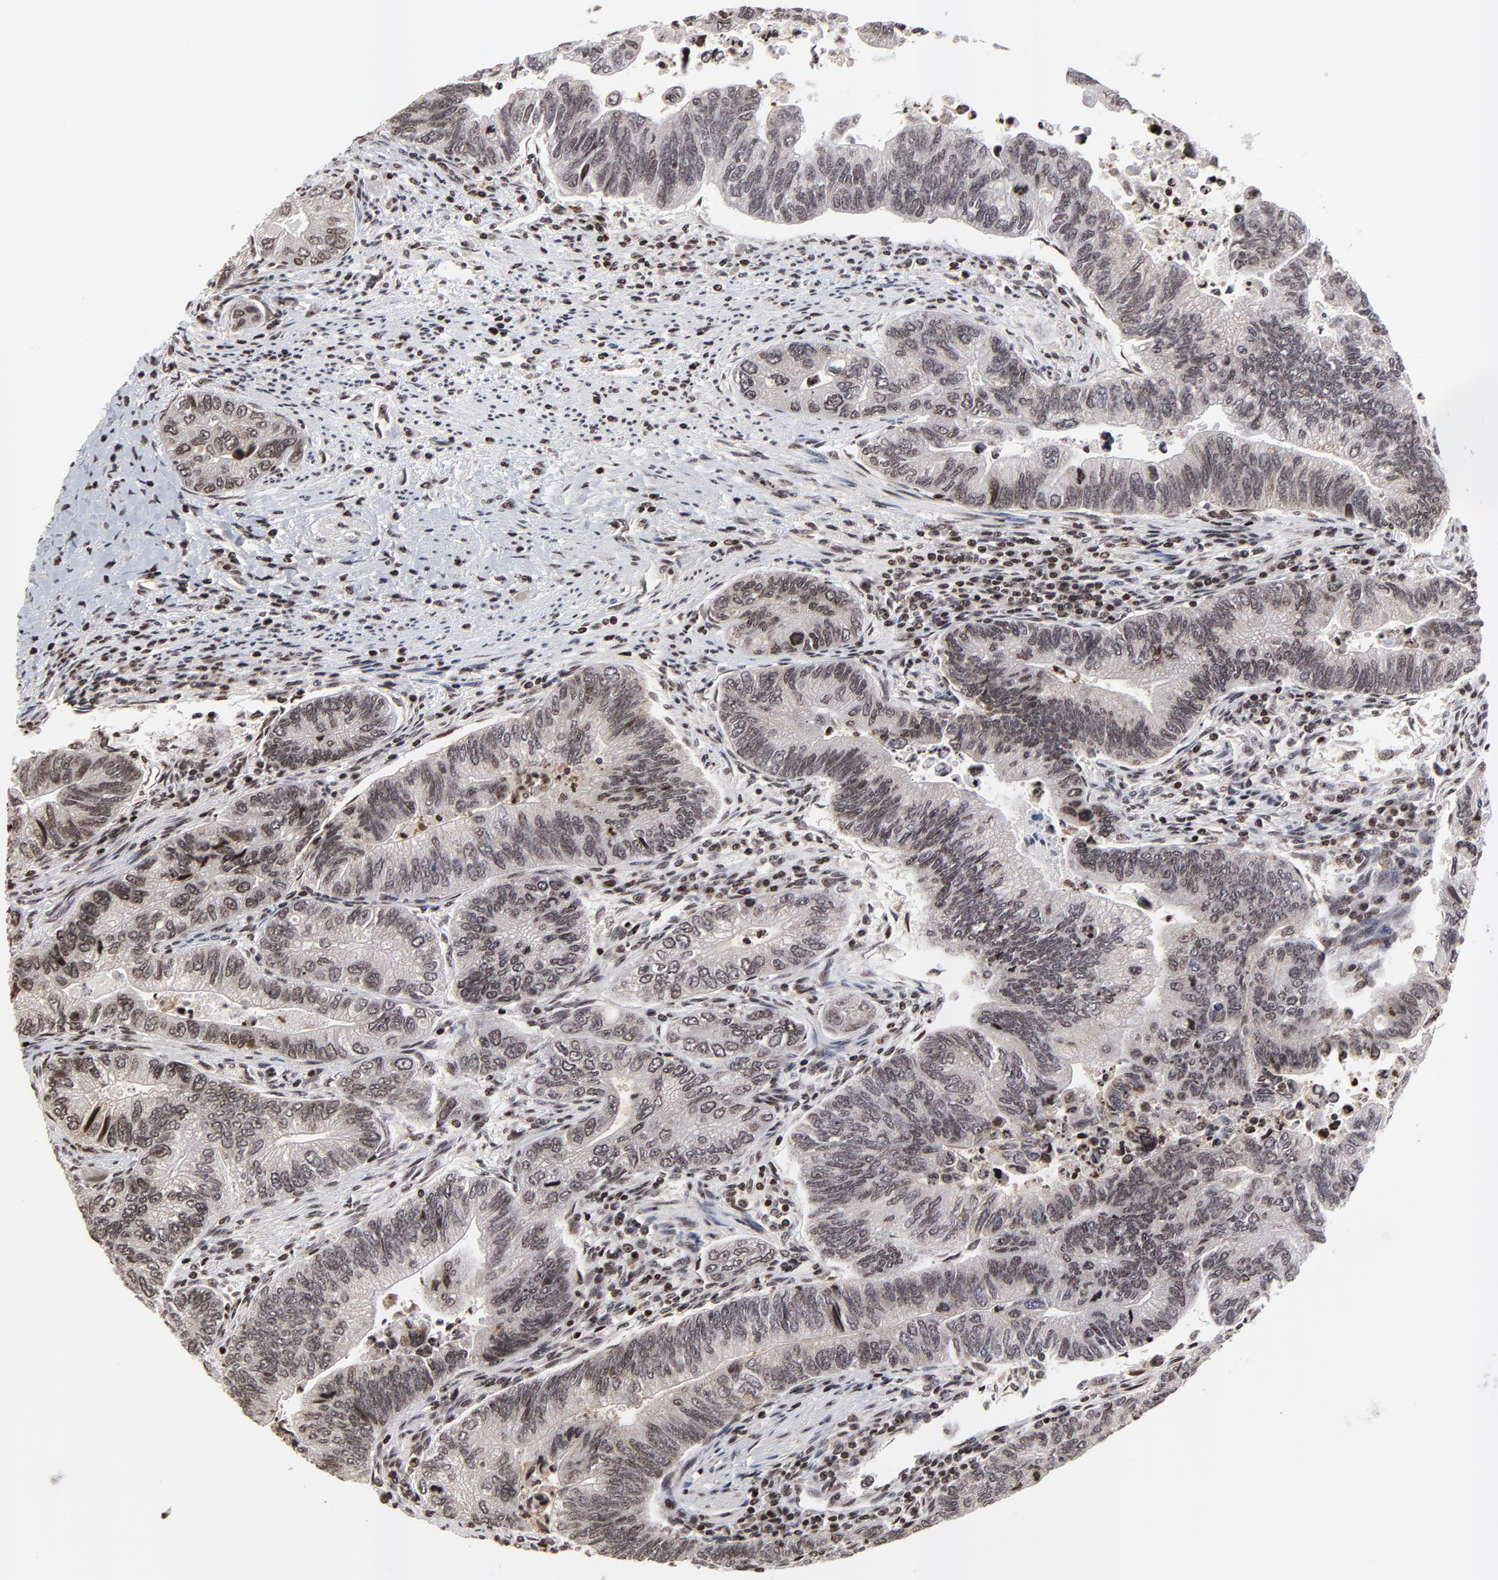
{"staining": {"intensity": "strong", "quantity": ">75%", "location": "cytoplasmic/membranous,nuclear"}, "tissue": "colorectal cancer", "cell_type": "Tumor cells", "image_type": "cancer", "snomed": [{"axis": "morphology", "description": "Adenocarcinoma, NOS"}, {"axis": "topography", "description": "Colon"}], "caption": "A micrograph of colorectal adenocarcinoma stained for a protein shows strong cytoplasmic/membranous and nuclear brown staining in tumor cells.", "gene": "ZNF777", "patient": {"sex": "female", "age": 11}}